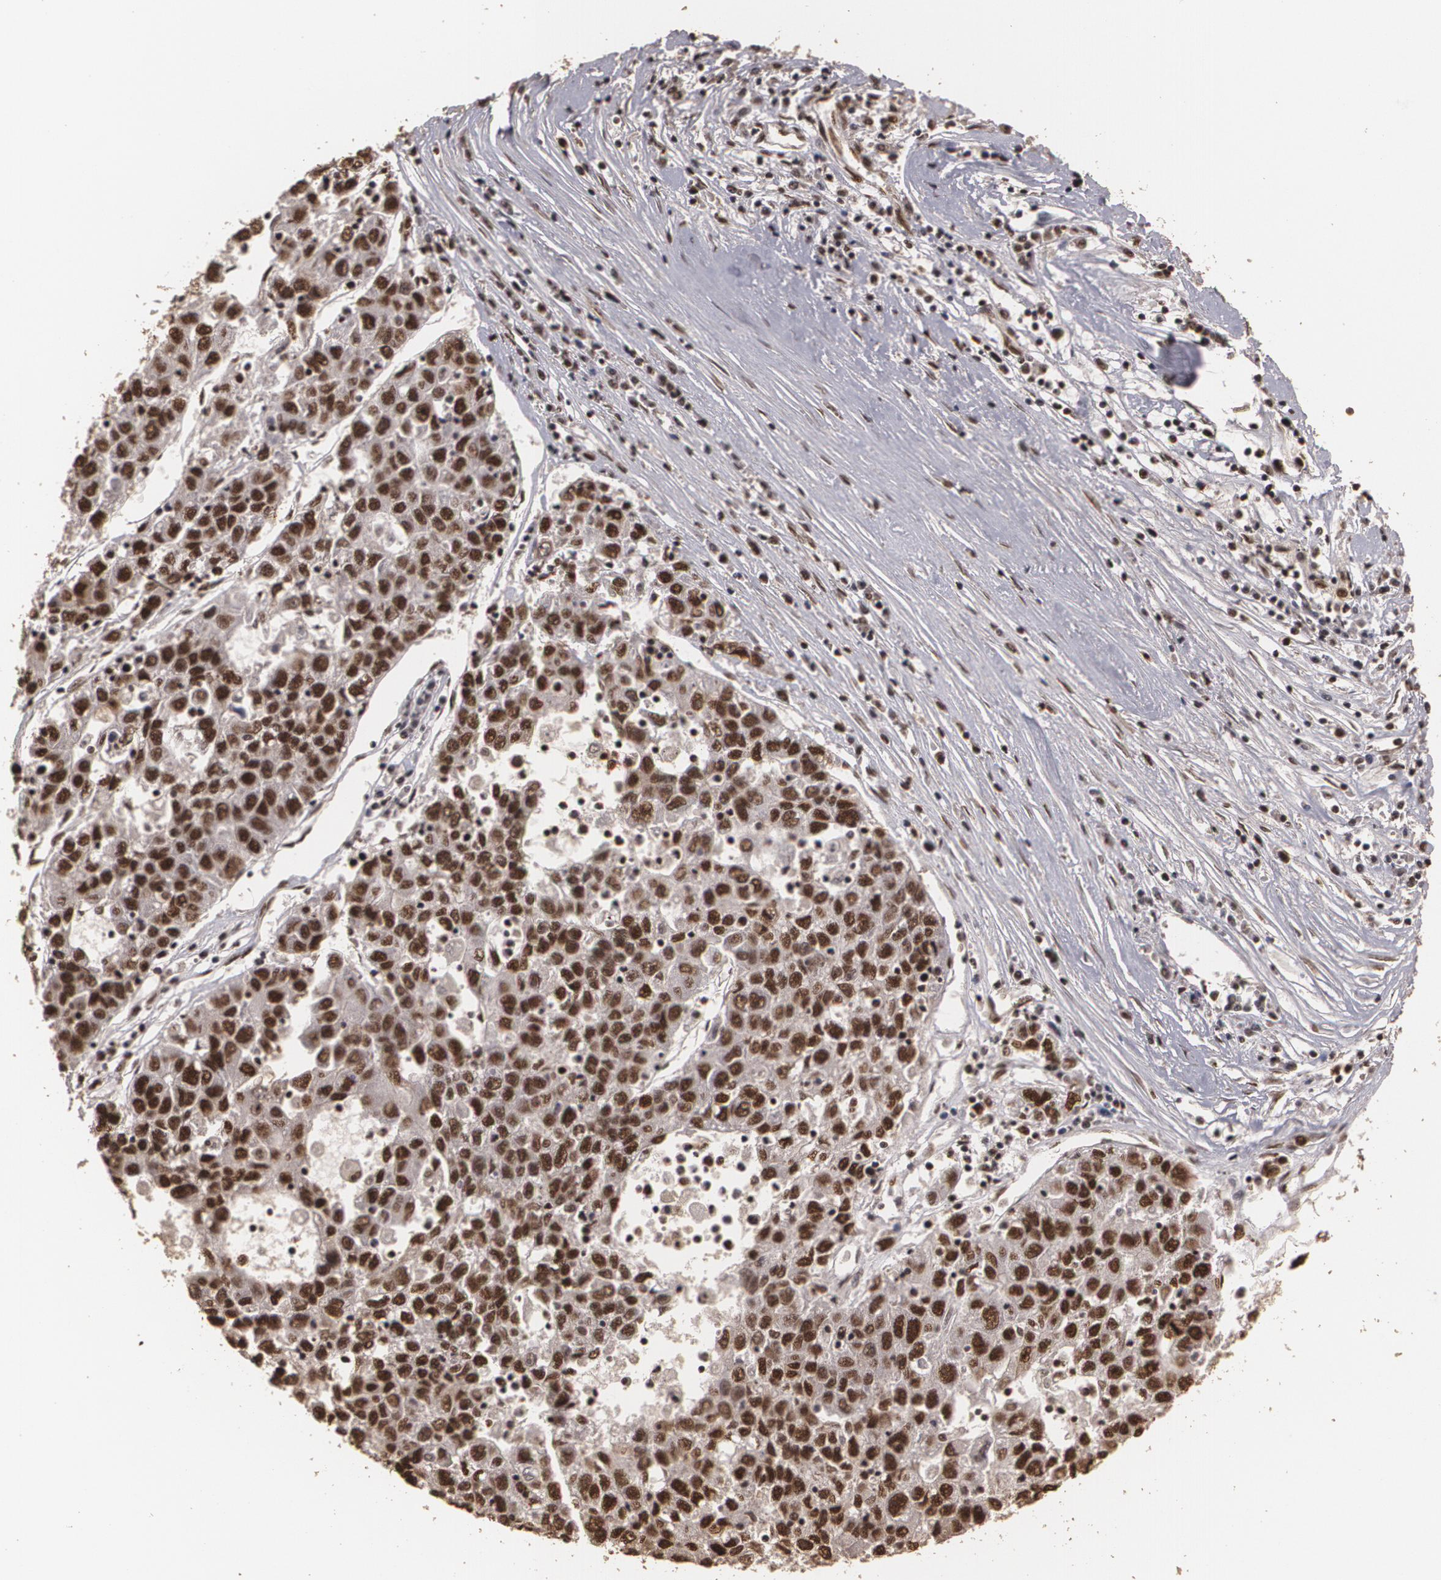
{"staining": {"intensity": "strong", "quantity": ">75%", "location": "cytoplasmic/membranous,nuclear"}, "tissue": "liver cancer", "cell_type": "Tumor cells", "image_type": "cancer", "snomed": [{"axis": "morphology", "description": "Carcinoma, Hepatocellular, NOS"}, {"axis": "topography", "description": "Liver"}], "caption": "Immunohistochemistry of human liver hepatocellular carcinoma exhibits high levels of strong cytoplasmic/membranous and nuclear positivity in approximately >75% of tumor cells.", "gene": "RCOR1", "patient": {"sex": "male", "age": 49}}